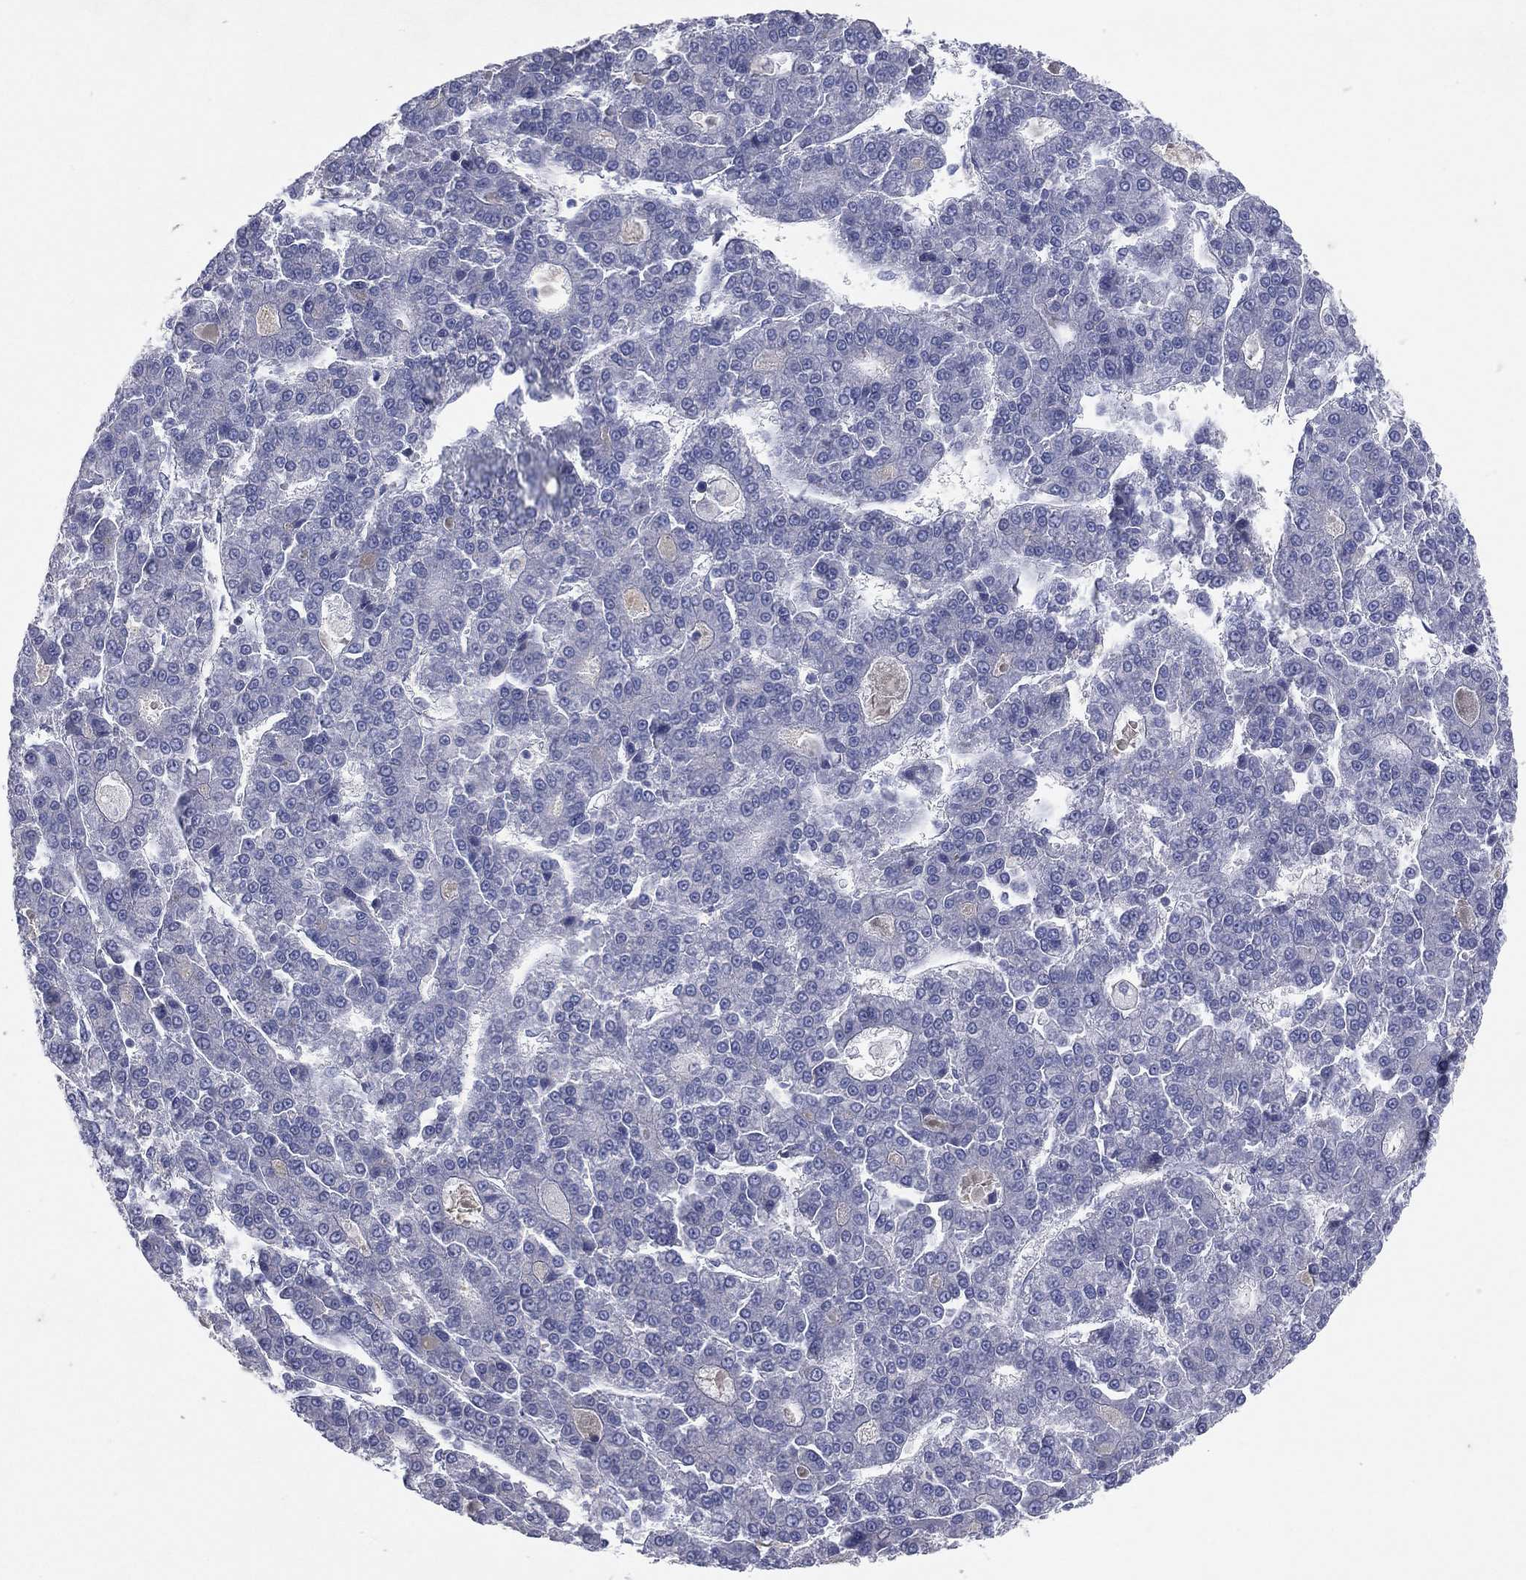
{"staining": {"intensity": "negative", "quantity": "none", "location": "none"}, "tissue": "liver cancer", "cell_type": "Tumor cells", "image_type": "cancer", "snomed": [{"axis": "morphology", "description": "Carcinoma, Hepatocellular, NOS"}, {"axis": "topography", "description": "Liver"}], "caption": "IHC of liver hepatocellular carcinoma exhibits no expression in tumor cells. (DAB IHC with hematoxylin counter stain).", "gene": "CPT1B", "patient": {"sex": "male", "age": 70}}